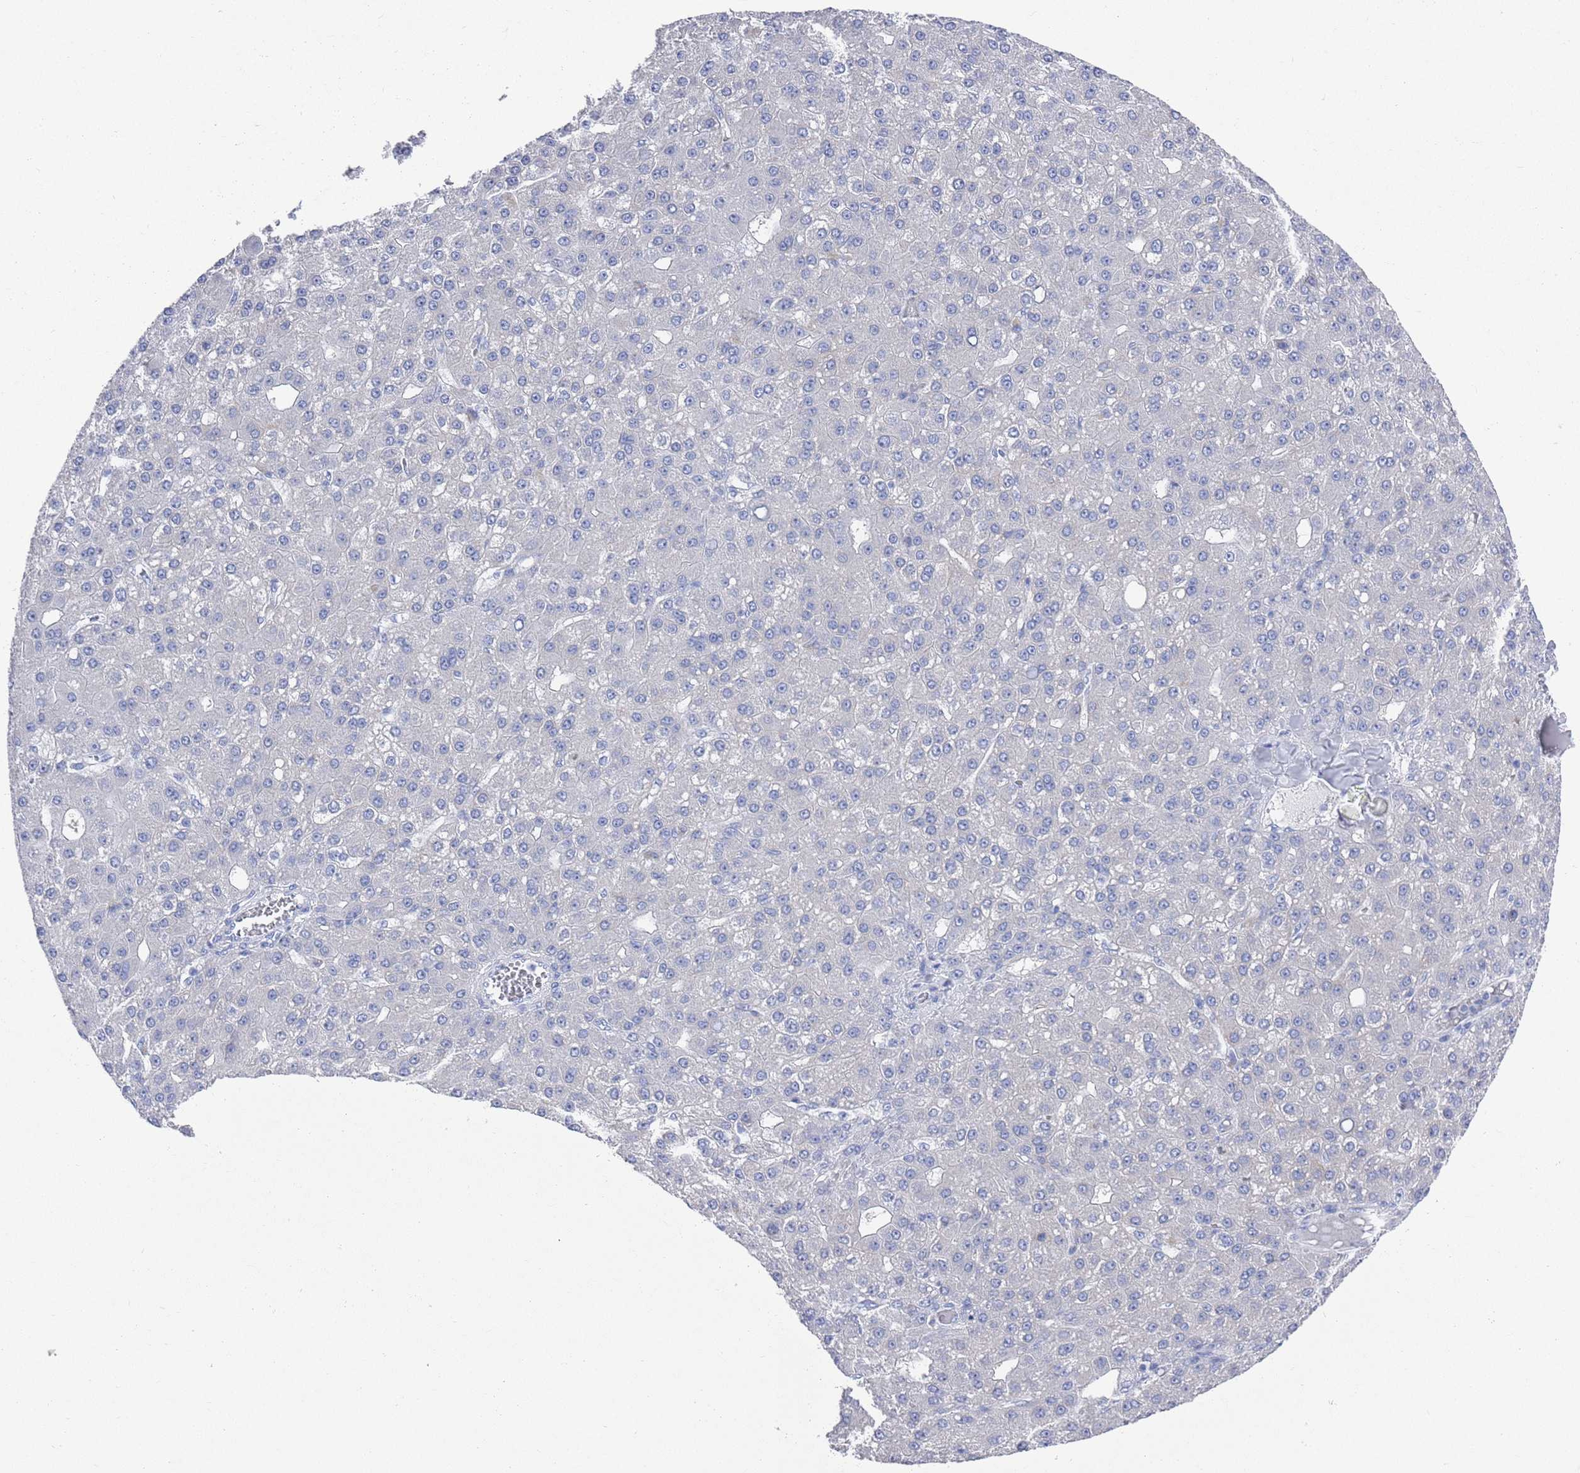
{"staining": {"intensity": "negative", "quantity": "none", "location": "none"}, "tissue": "liver cancer", "cell_type": "Tumor cells", "image_type": "cancer", "snomed": [{"axis": "morphology", "description": "Carcinoma, Hepatocellular, NOS"}, {"axis": "topography", "description": "Liver"}], "caption": "A high-resolution image shows IHC staining of hepatocellular carcinoma (liver), which demonstrates no significant staining in tumor cells.", "gene": "MTMR2", "patient": {"sex": "male", "age": 67}}